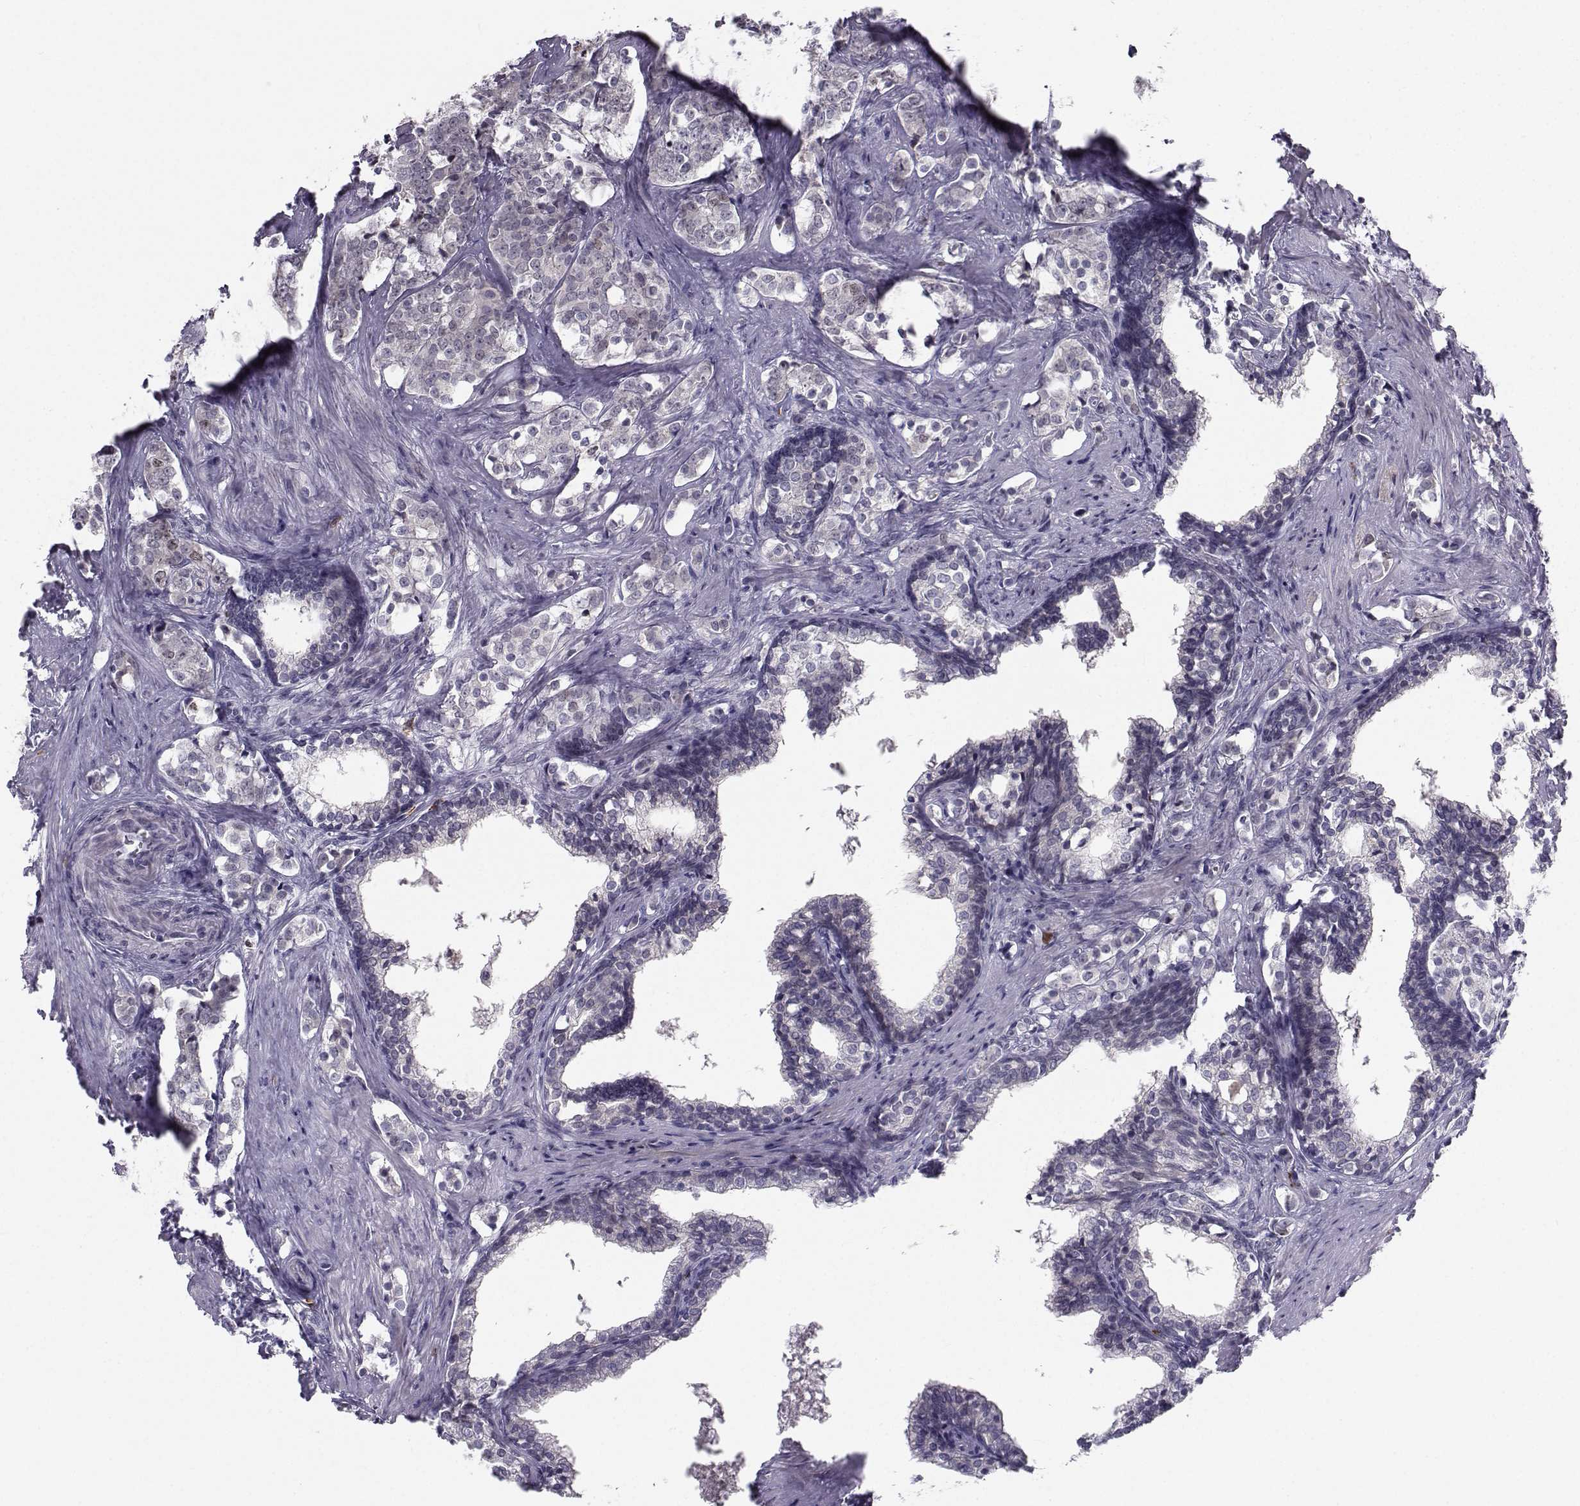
{"staining": {"intensity": "negative", "quantity": "none", "location": "none"}, "tissue": "prostate cancer", "cell_type": "Tumor cells", "image_type": "cancer", "snomed": [{"axis": "morphology", "description": "Adenocarcinoma, NOS"}, {"axis": "topography", "description": "Prostate and seminal vesicle, NOS"}], "caption": "An image of adenocarcinoma (prostate) stained for a protein demonstrates no brown staining in tumor cells. Nuclei are stained in blue.", "gene": "LRP8", "patient": {"sex": "male", "age": 63}}